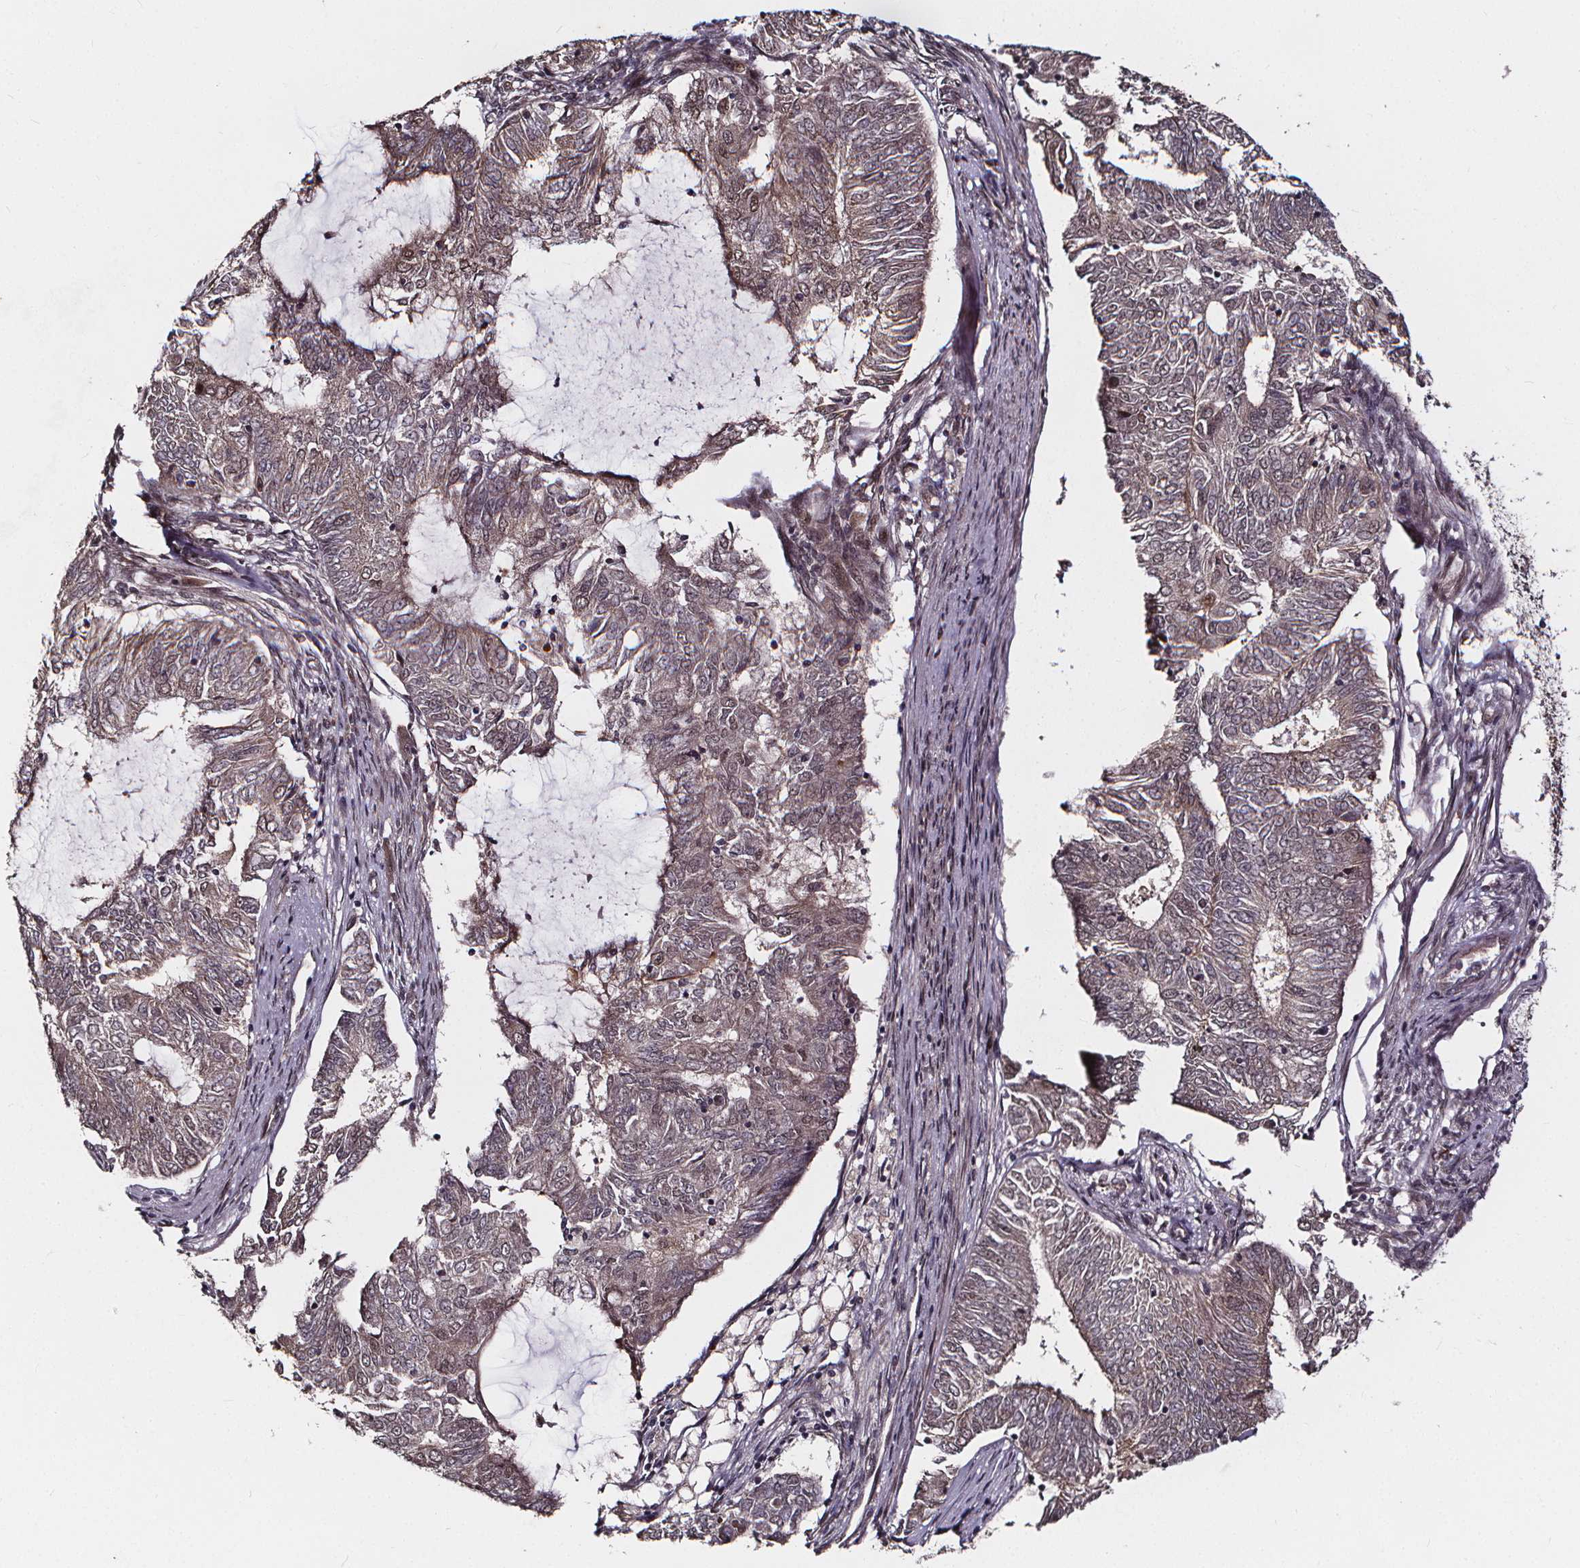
{"staining": {"intensity": "negative", "quantity": "none", "location": "none"}, "tissue": "endometrial cancer", "cell_type": "Tumor cells", "image_type": "cancer", "snomed": [{"axis": "morphology", "description": "Adenocarcinoma, NOS"}, {"axis": "topography", "description": "Endometrium"}], "caption": "Immunohistochemical staining of human endometrial adenocarcinoma reveals no significant positivity in tumor cells.", "gene": "DDIT3", "patient": {"sex": "female", "age": 62}}